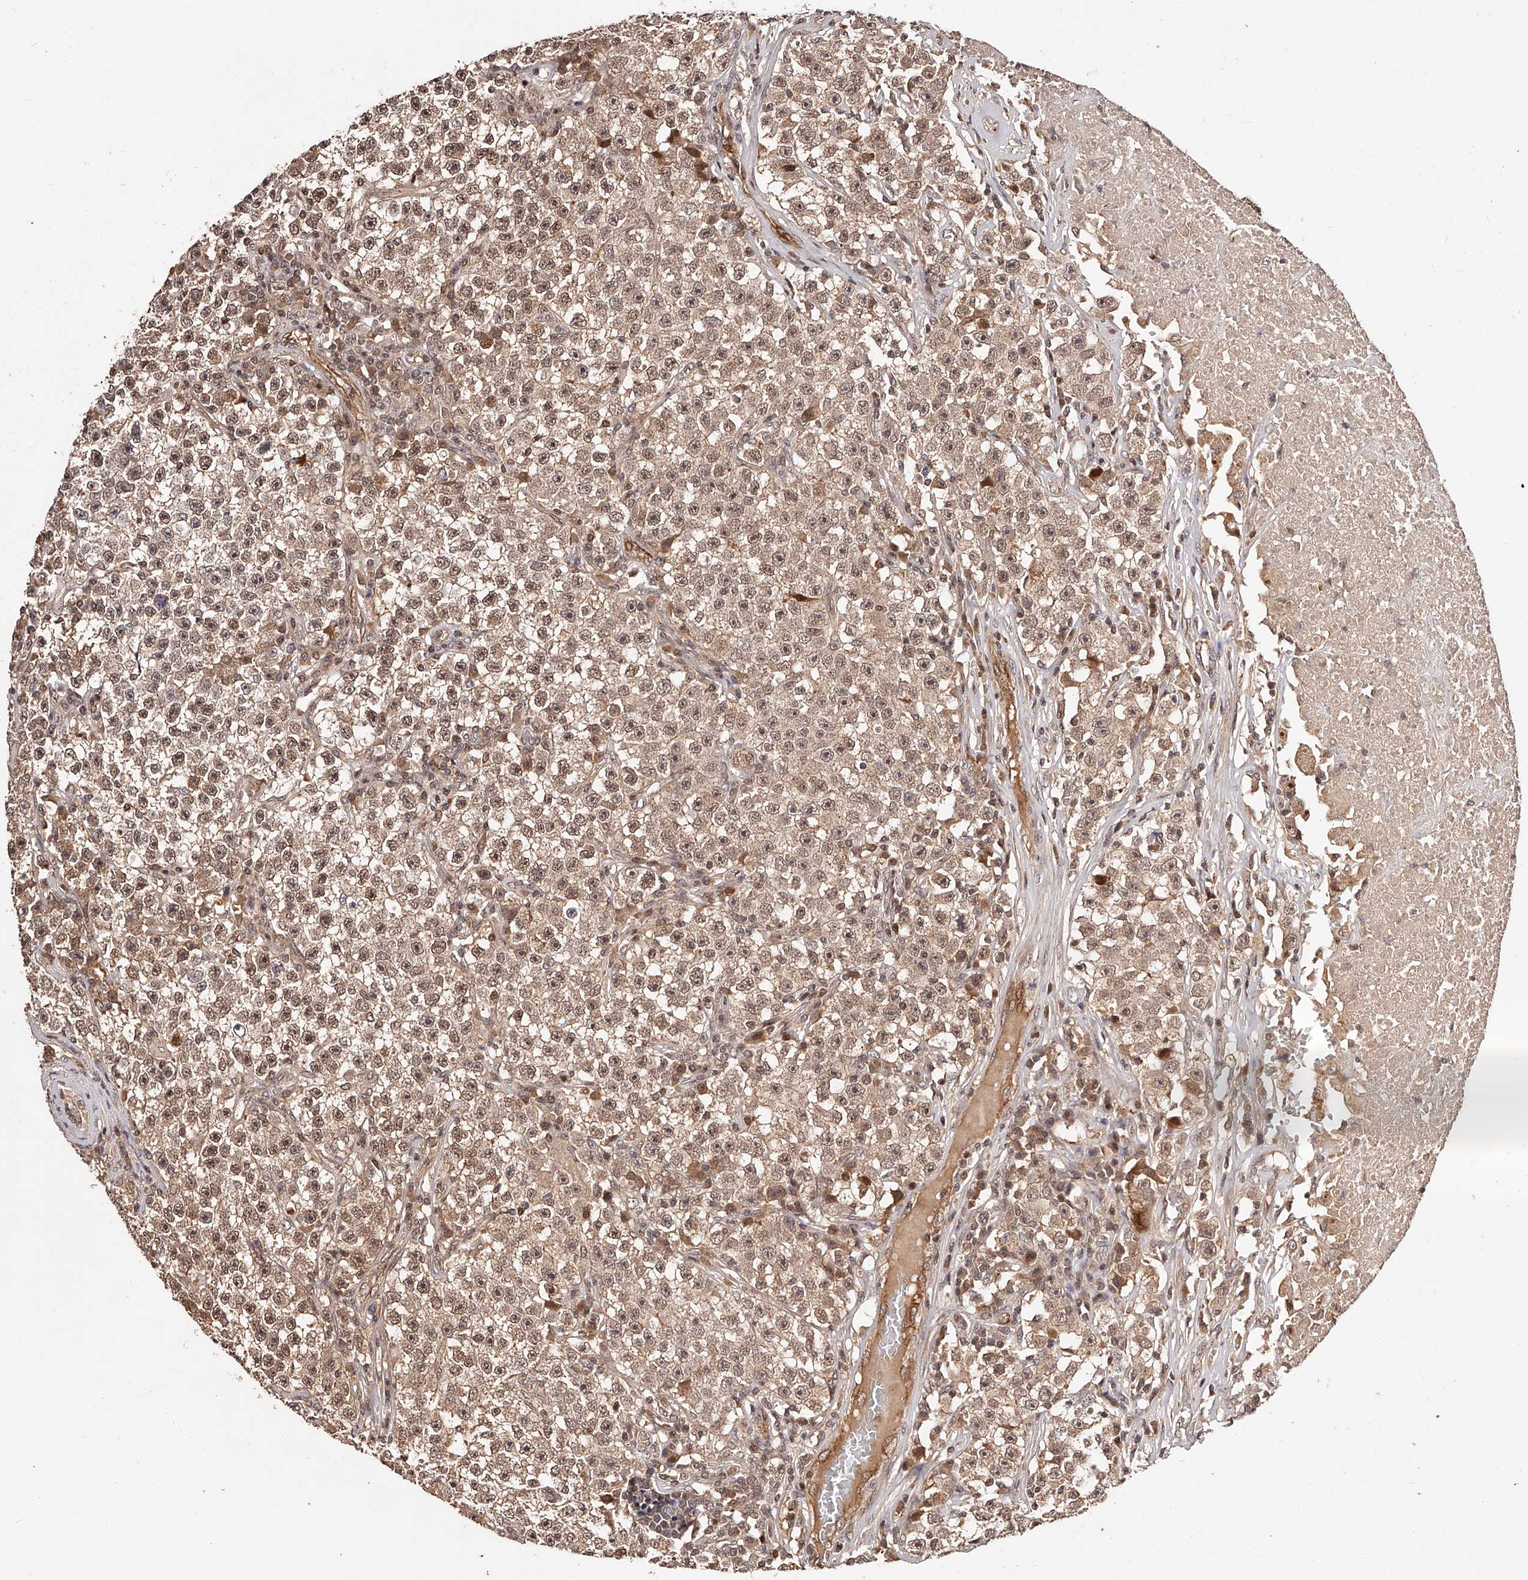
{"staining": {"intensity": "moderate", "quantity": ">75%", "location": "cytoplasmic/membranous,nuclear"}, "tissue": "testis cancer", "cell_type": "Tumor cells", "image_type": "cancer", "snomed": [{"axis": "morphology", "description": "Seminoma, NOS"}, {"axis": "topography", "description": "Testis"}], "caption": "Seminoma (testis) was stained to show a protein in brown. There is medium levels of moderate cytoplasmic/membranous and nuclear positivity in about >75% of tumor cells. The staining is performed using DAB (3,3'-diaminobenzidine) brown chromogen to label protein expression. The nuclei are counter-stained blue using hematoxylin.", "gene": "CUL7", "patient": {"sex": "male", "age": 22}}